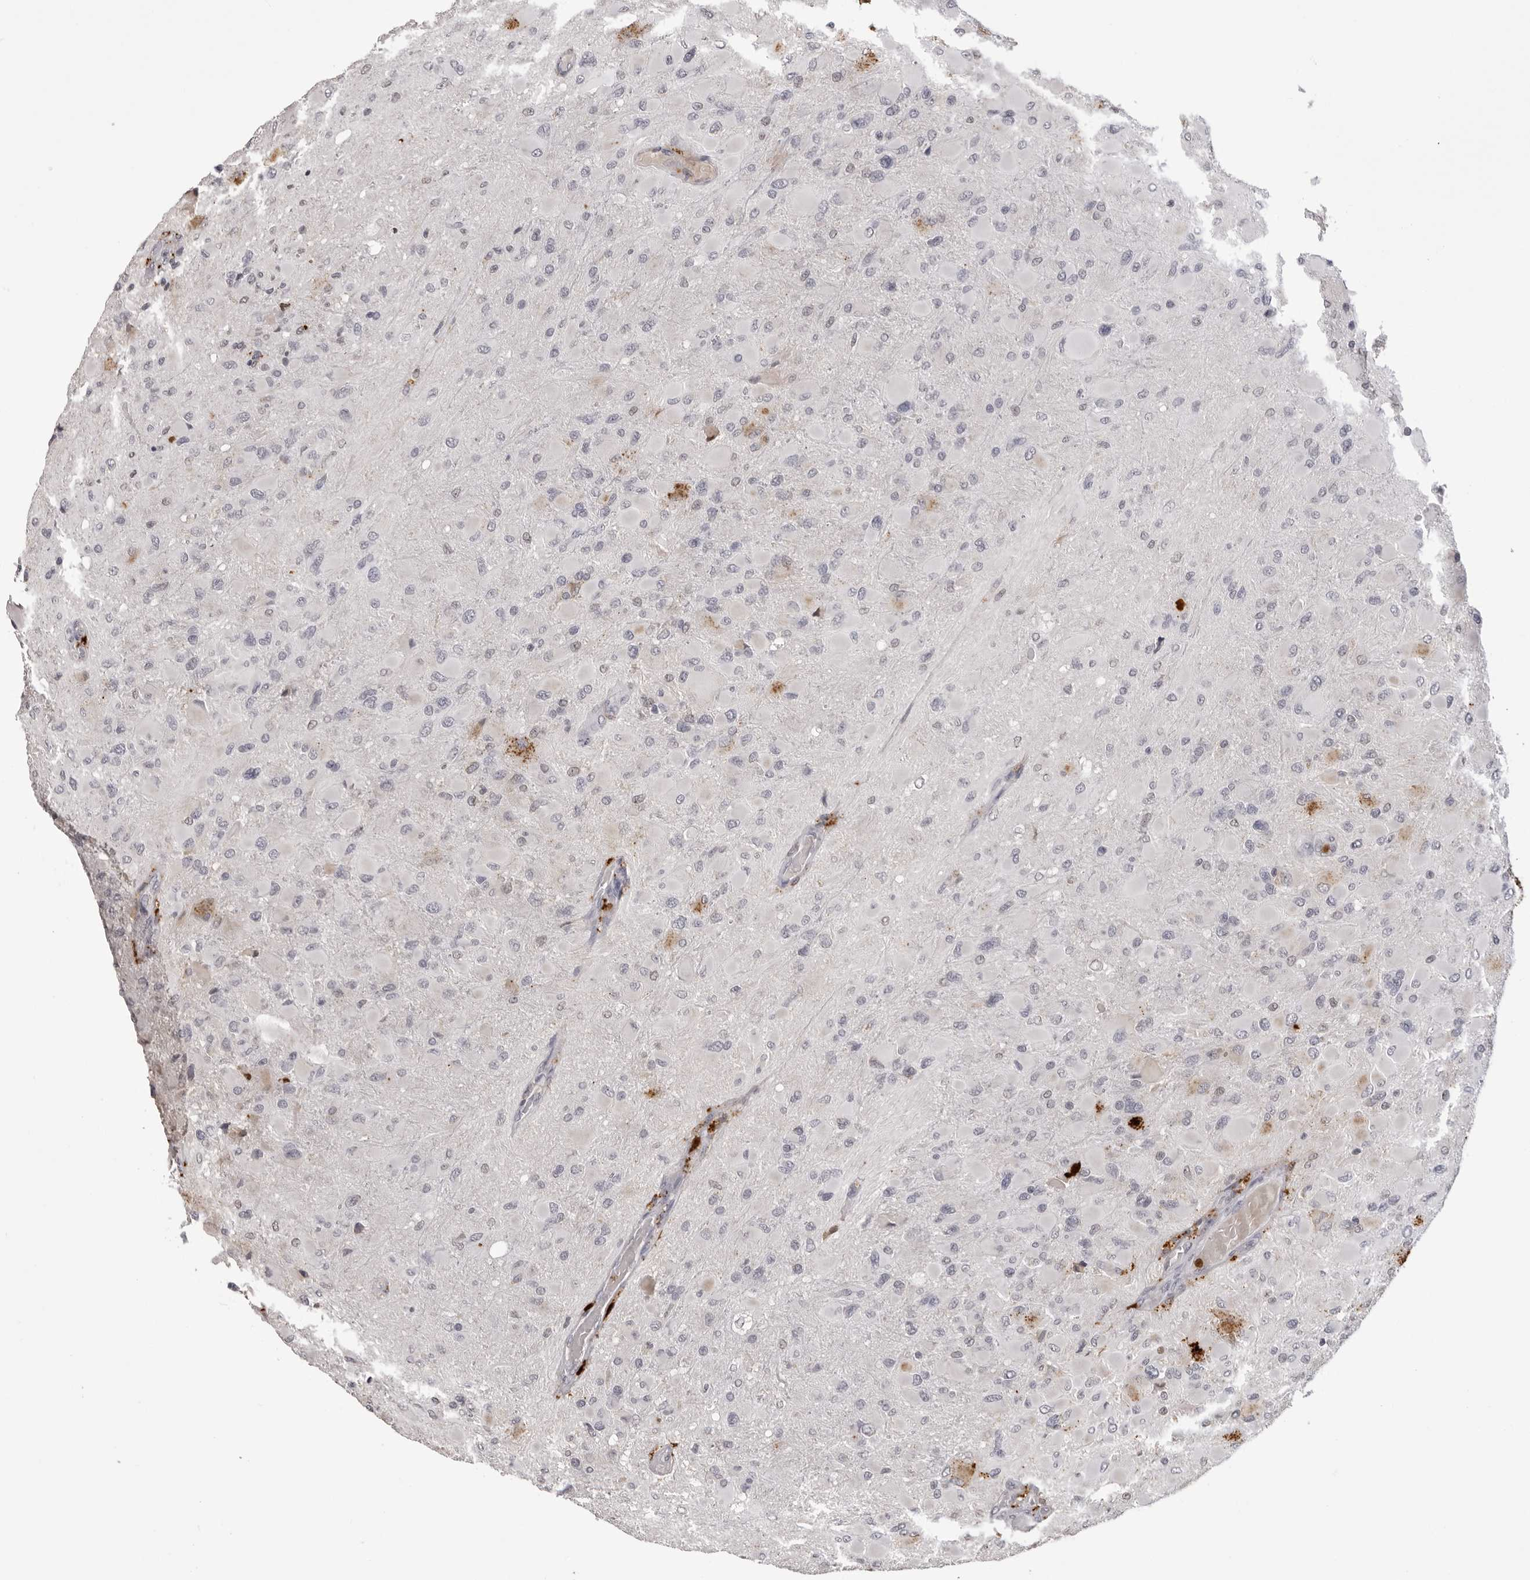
{"staining": {"intensity": "negative", "quantity": "none", "location": "none"}, "tissue": "glioma", "cell_type": "Tumor cells", "image_type": "cancer", "snomed": [{"axis": "morphology", "description": "Glioma, malignant, High grade"}, {"axis": "topography", "description": "Cerebral cortex"}], "caption": "An IHC photomicrograph of high-grade glioma (malignant) is shown. There is no staining in tumor cells of high-grade glioma (malignant).", "gene": "IL31", "patient": {"sex": "female", "age": 36}}